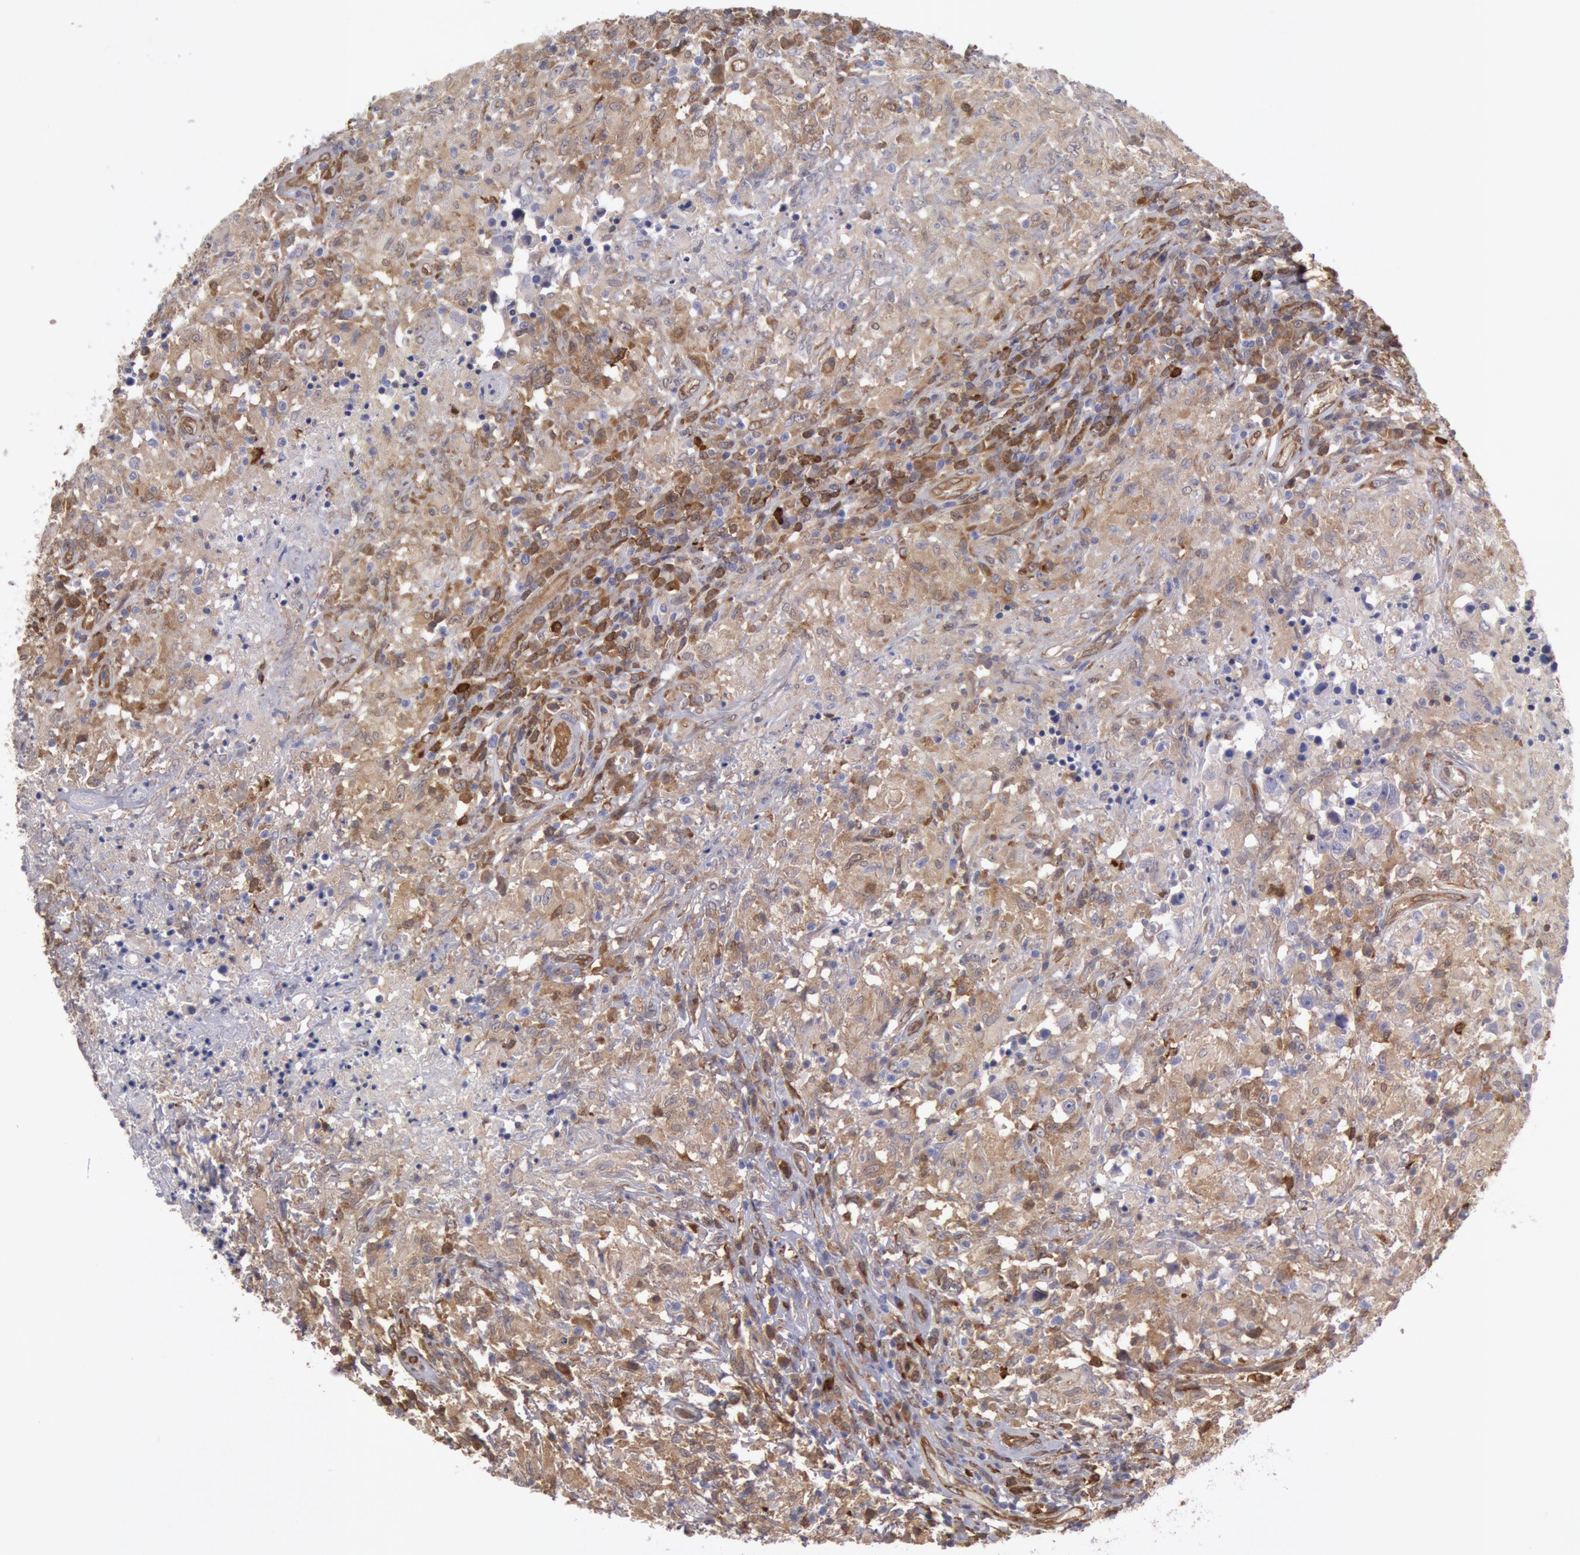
{"staining": {"intensity": "moderate", "quantity": "25%-75%", "location": "cytoplasmic/membranous"}, "tissue": "testis cancer", "cell_type": "Tumor cells", "image_type": "cancer", "snomed": [{"axis": "morphology", "description": "Seminoma, NOS"}, {"axis": "topography", "description": "Testis"}], "caption": "Human testis cancer (seminoma) stained with a brown dye reveals moderate cytoplasmic/membranous positive positivity in approximately 25%-75% of tumor cells.", "gene": "CCDC50", "patient": {"sex": "male", "age": 34}}